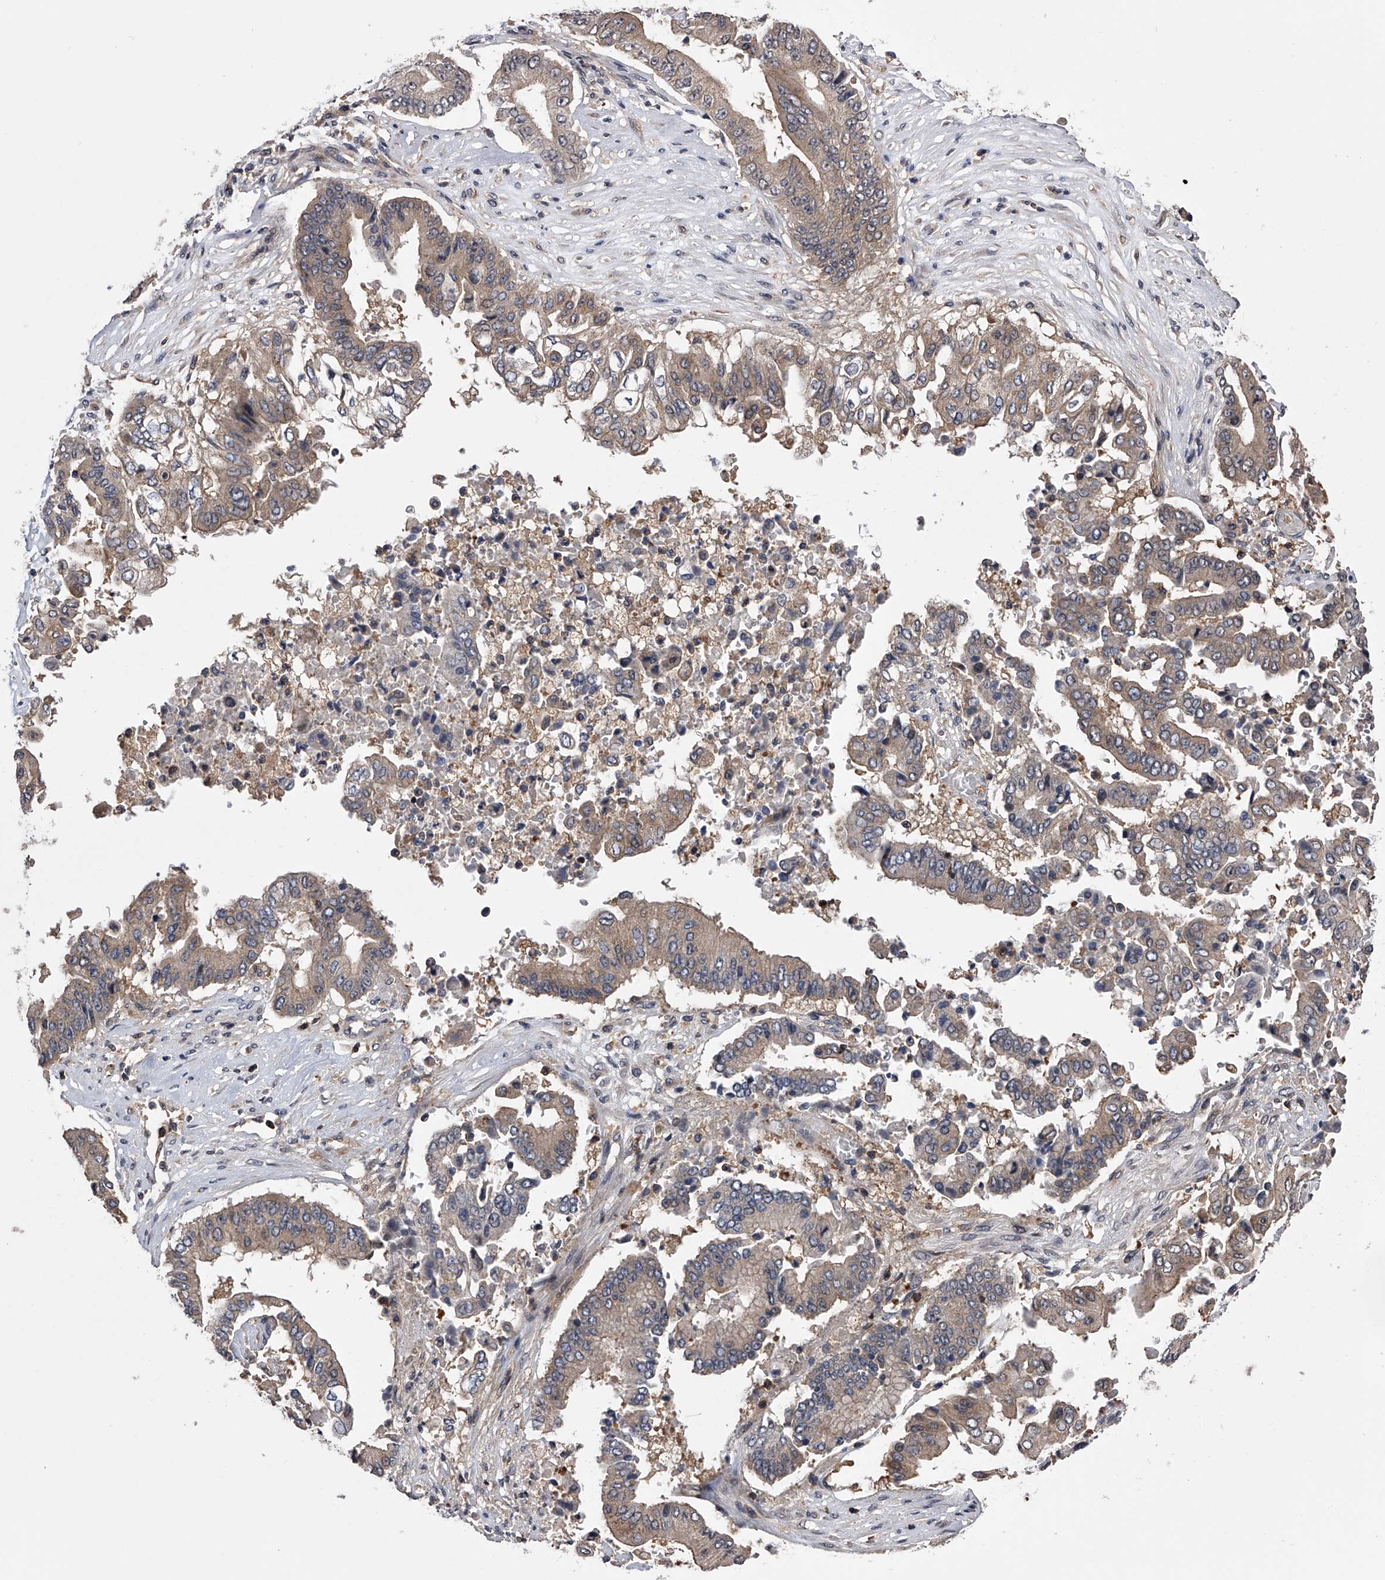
{"staining": {"intensity": "weak", "quantity": ">75%", "location": "cytoplasmic/membranous"}, "tissue": "pancreatic cancer", "cell_type": "Tumor cells", "image_type": "cancer", "snomed": [{"axis": "morphology", "description": "Adenocarcinoma, NOS"}, {"axis": "topography", "description": "Pancreas"}], "caption": "Adenocarcinoma (pancreatic) stained with DAB (3,3'-diaminobenzidine) IHC demonstrates low levels of weak cytoplasmic/membranous expression in approximately >75% of tumor cells. (brown staining indicates protein expression, while blue staining denotes nuclei).", "gene": "PAN3", "patient": {"sex": "female", "age": 77}}